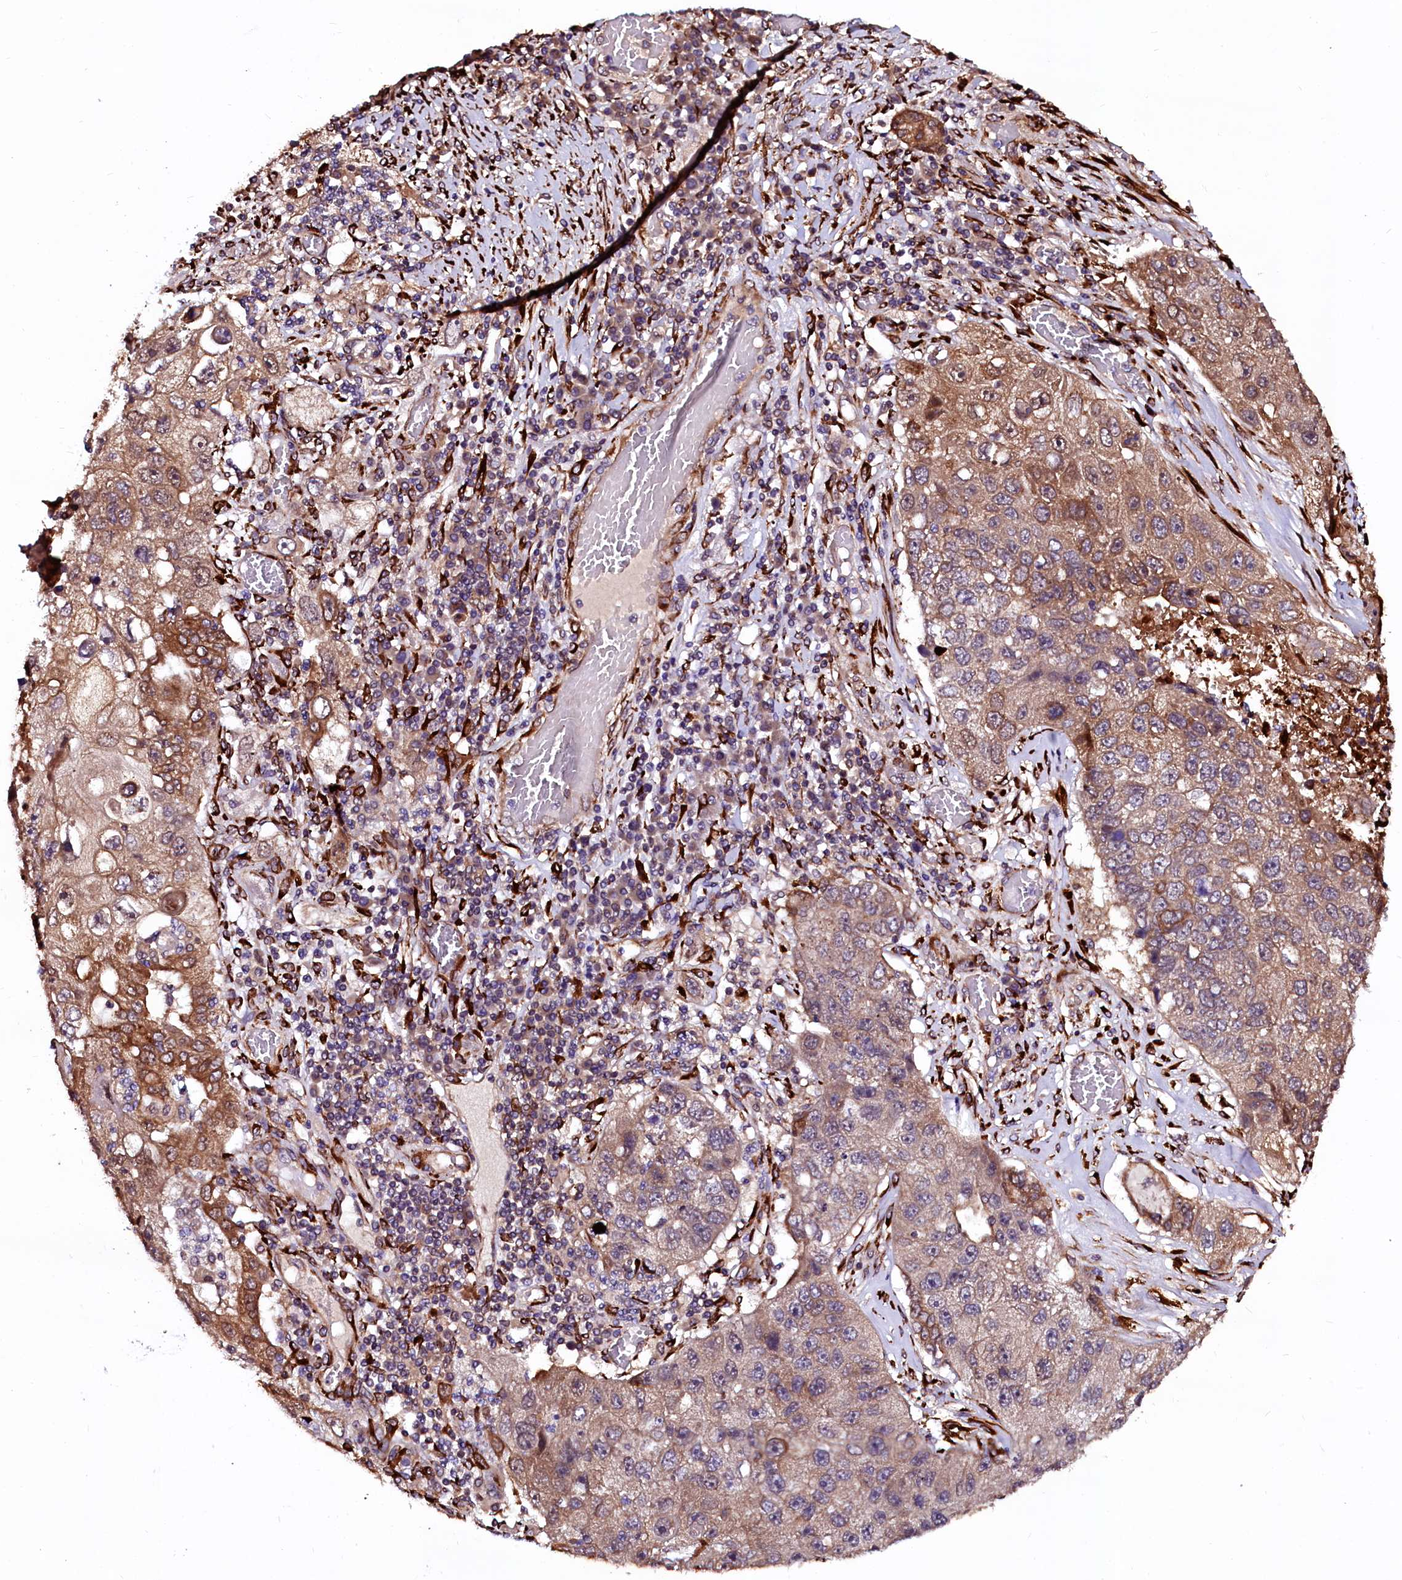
{"staining": {"intensity": "moderate", "quantity": ">75%", "location": "cytoplasmic/membranous"}, "tissue": "lung cancer", "cell_type": "Tumor cells", "image_type": "cancer", "snomed": [{"axis": "morphology", "description": "Squamous cell carcinoma, NOS"}, {"axis": "topography", "description": "Lung"}], "caption": "This is a micrograph of immunohistochemistry staining of lung squamous cell carcinoma, which shows moderate staining in the cytoplasmic/membranous of tumor cells.", "gene": "N4BP1", "patient": {"sex": "male", "age": 61}}